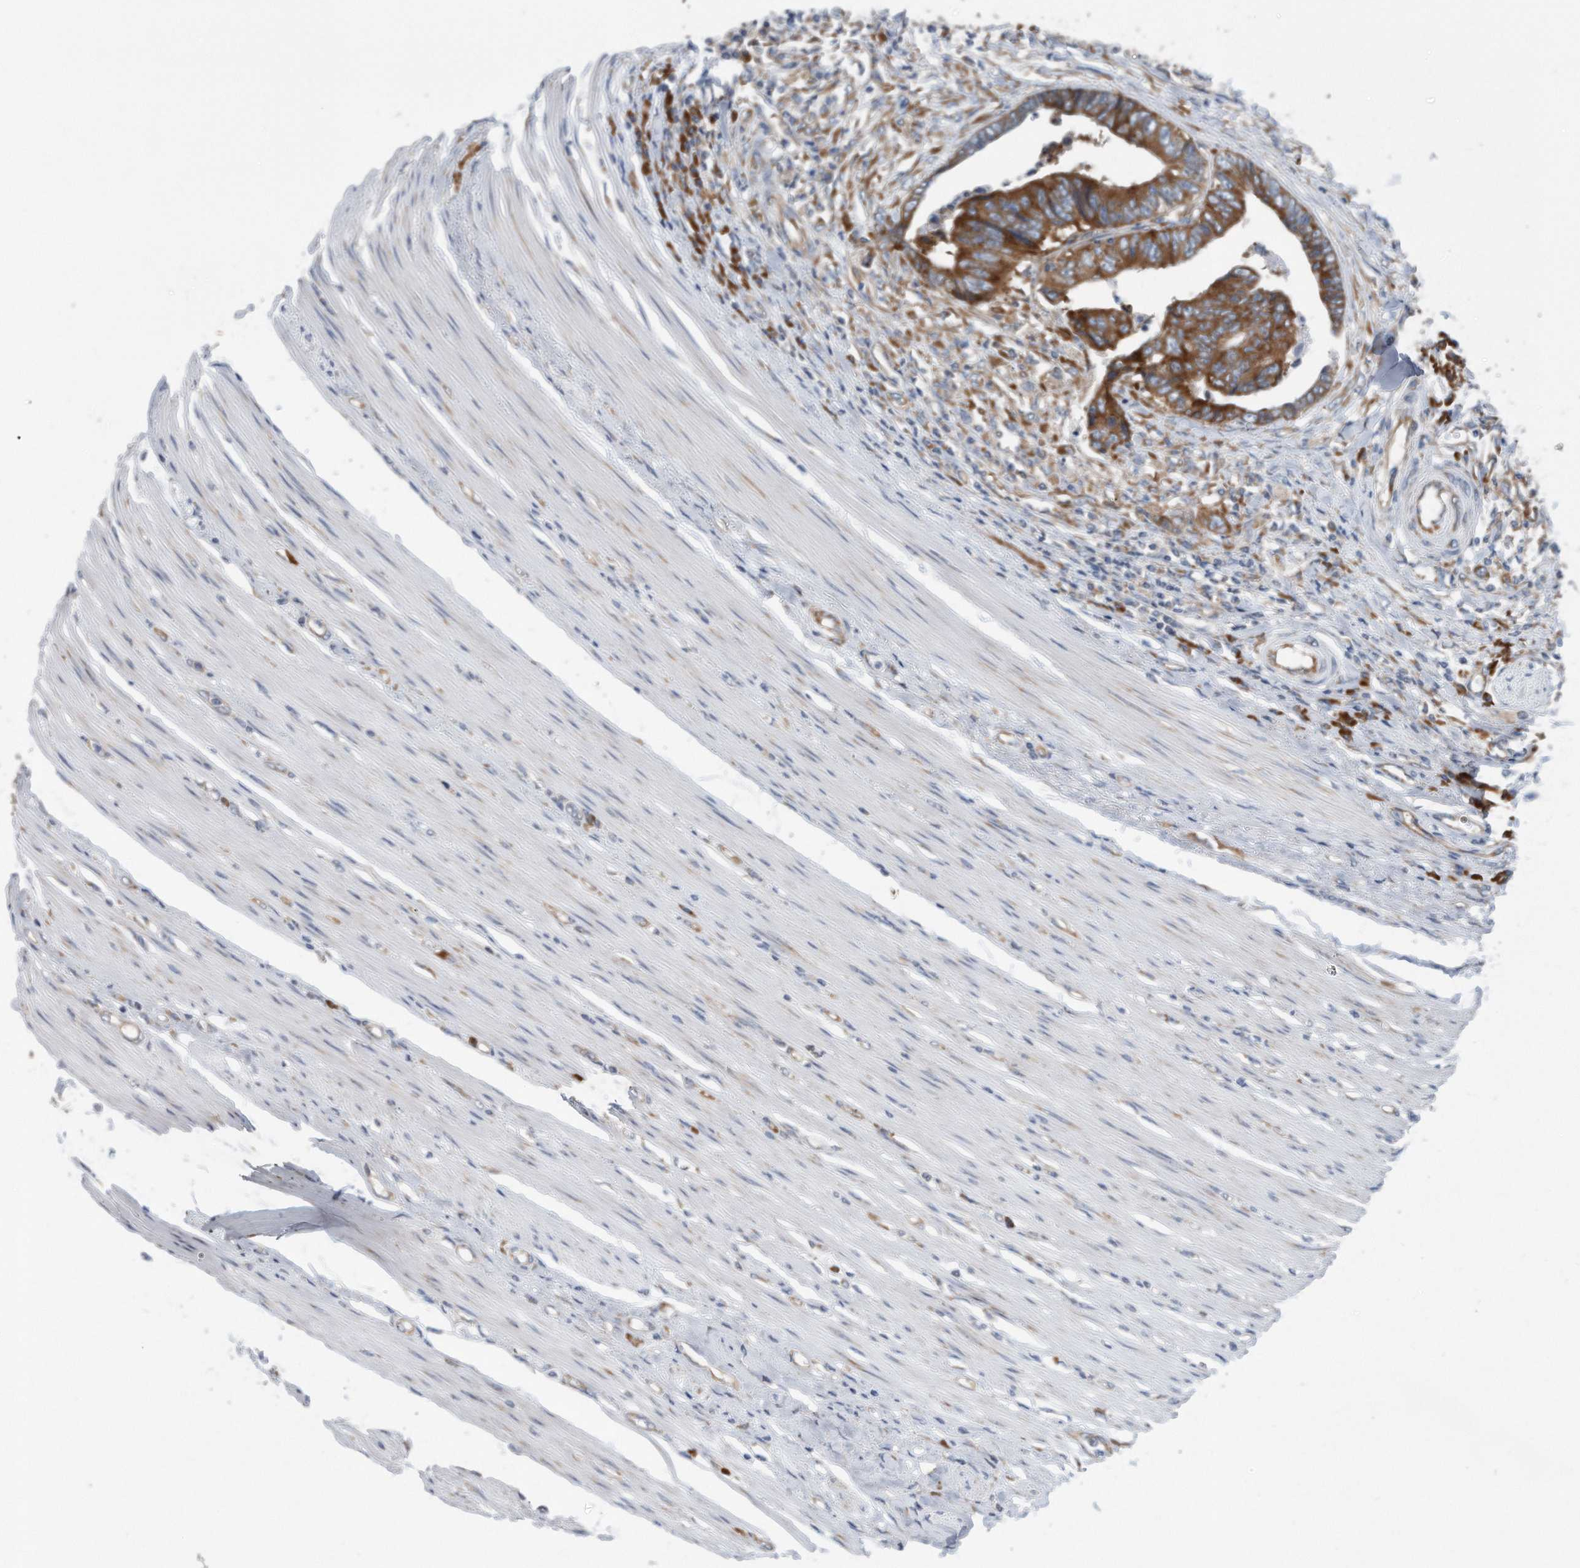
{"staining": {"intensity": "strong", "quantity": ">75%", "location": "cytoplasmic/membranous"}, "tissue": "colorectal cancer", "cell_type": "Tumor cells", "image_type": "cancer", "snomed": [{"axis": "morphology", "description": "Adenocarcinoma, NOS"}, {"axis": "topography", "description": "Rectum"}], "caption": "Human colorectal cancer stained for a protein (brown) shows strong cytoplasmic/membranous positive staining in approximately >75% of tumor cells.", "gene": "RPL26L1", "patient": {"sex": "male", "age": 84}}